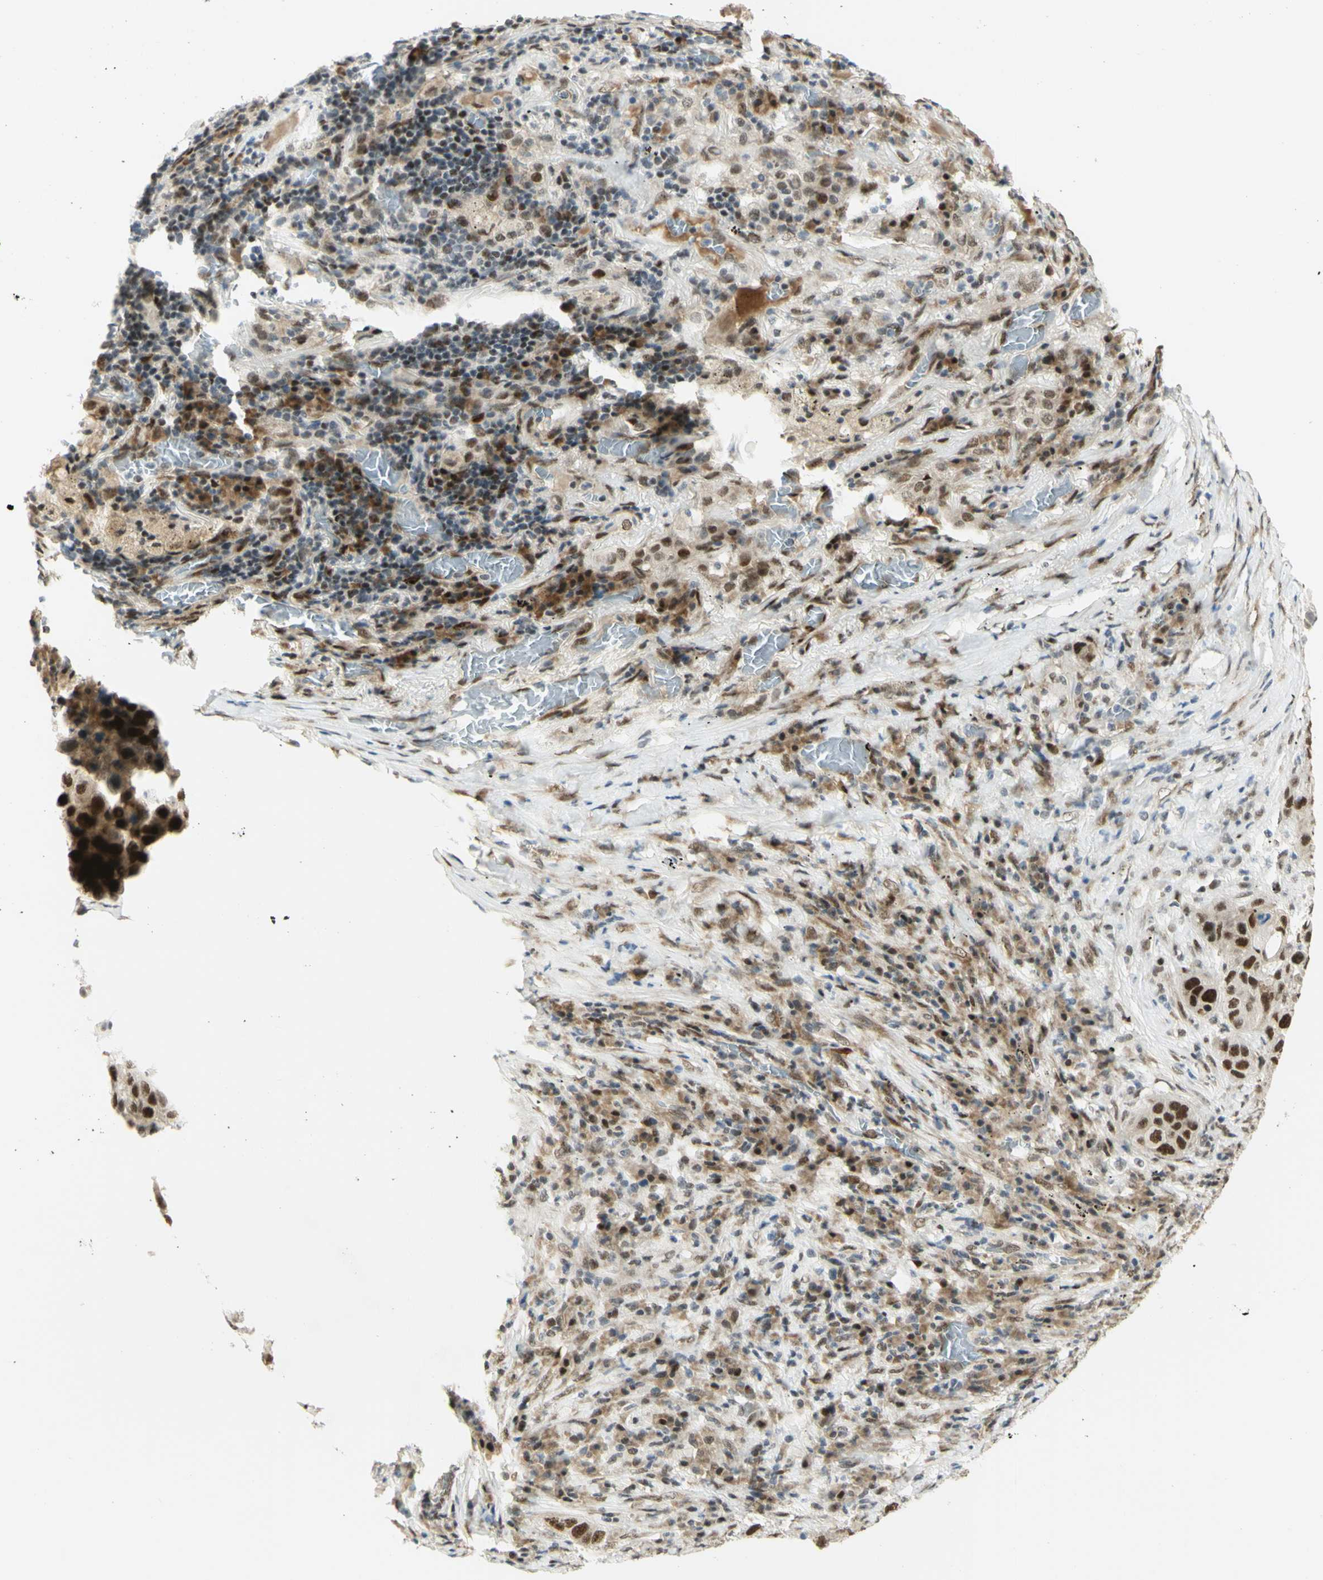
{"staining": {"intensity": "strong", "quantity": ">75%", "location": "nuclear"}, "tissue": "lung cancer", "cell_type": "Tumor cells", "image_type": "cancer", "snomed": [{"axis": "morphology", "description": "Squamous cell carcinoma, NOS"}, {"axis": "topography", "description": "Lung"}], "caption": "This is an image of immunohistochemistry staining of squamous cell carcinoma (lung), which shows strong positivity in the nuclear of tumor cells.", "gene": "DDX1", "patient": {"sex": "male", "age": 57}}